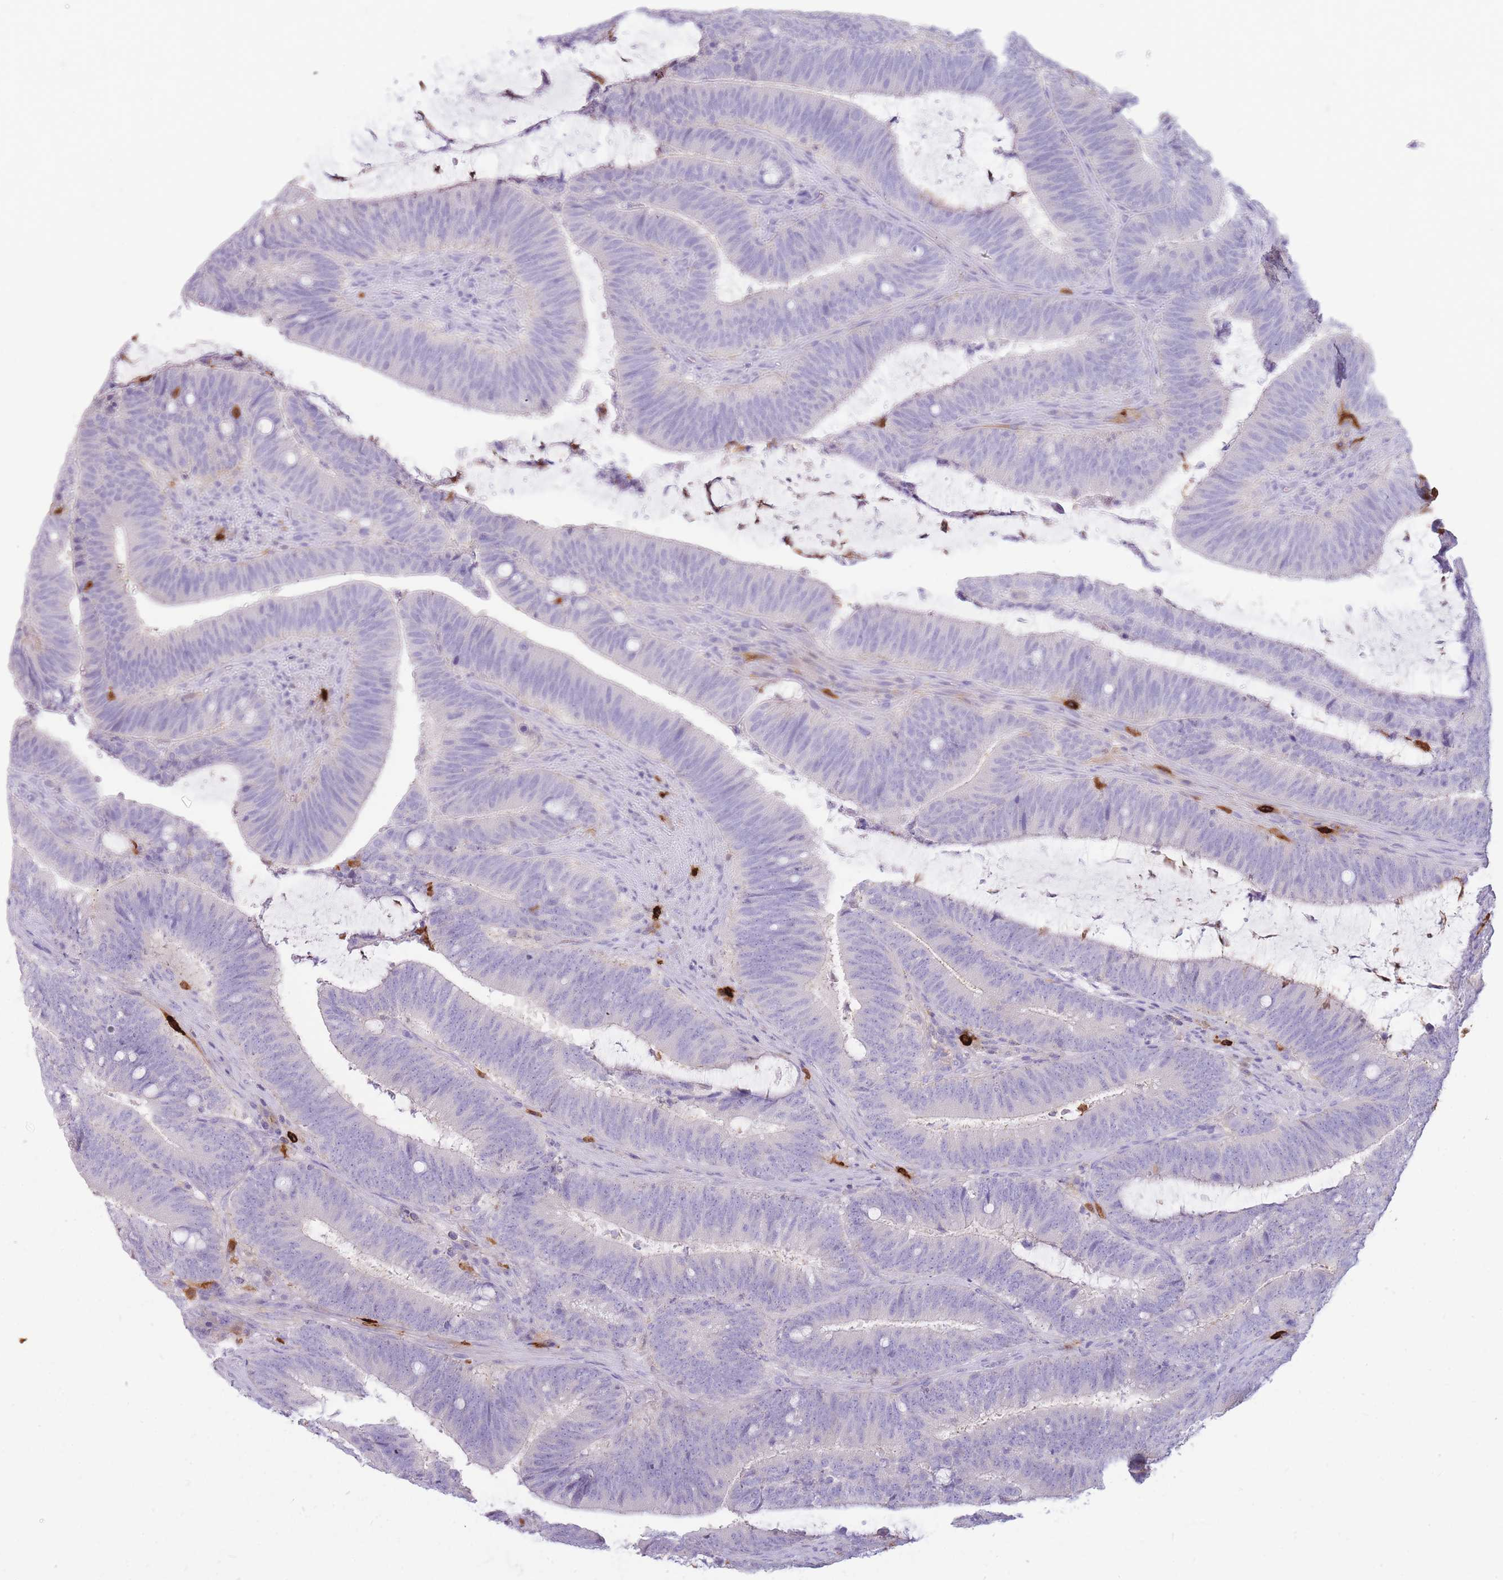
{"staining": {"intensity": "negative", "quantity": "none", "location": "none"}, "tissue": "colorectal cancer", "cell_type": "Tumor cells", "image_type": "cancer", "snomed": [{"axis": "morphology", "description": "Adenocarcinoma, NOS"}, {"axis": "topography", "description": "Colon"}], "caption": "There is no significant positivity in tumor cells of colorectal cancer.", "gene": "TPSAB1", "patient": {"sex": "female", "age": 43}}